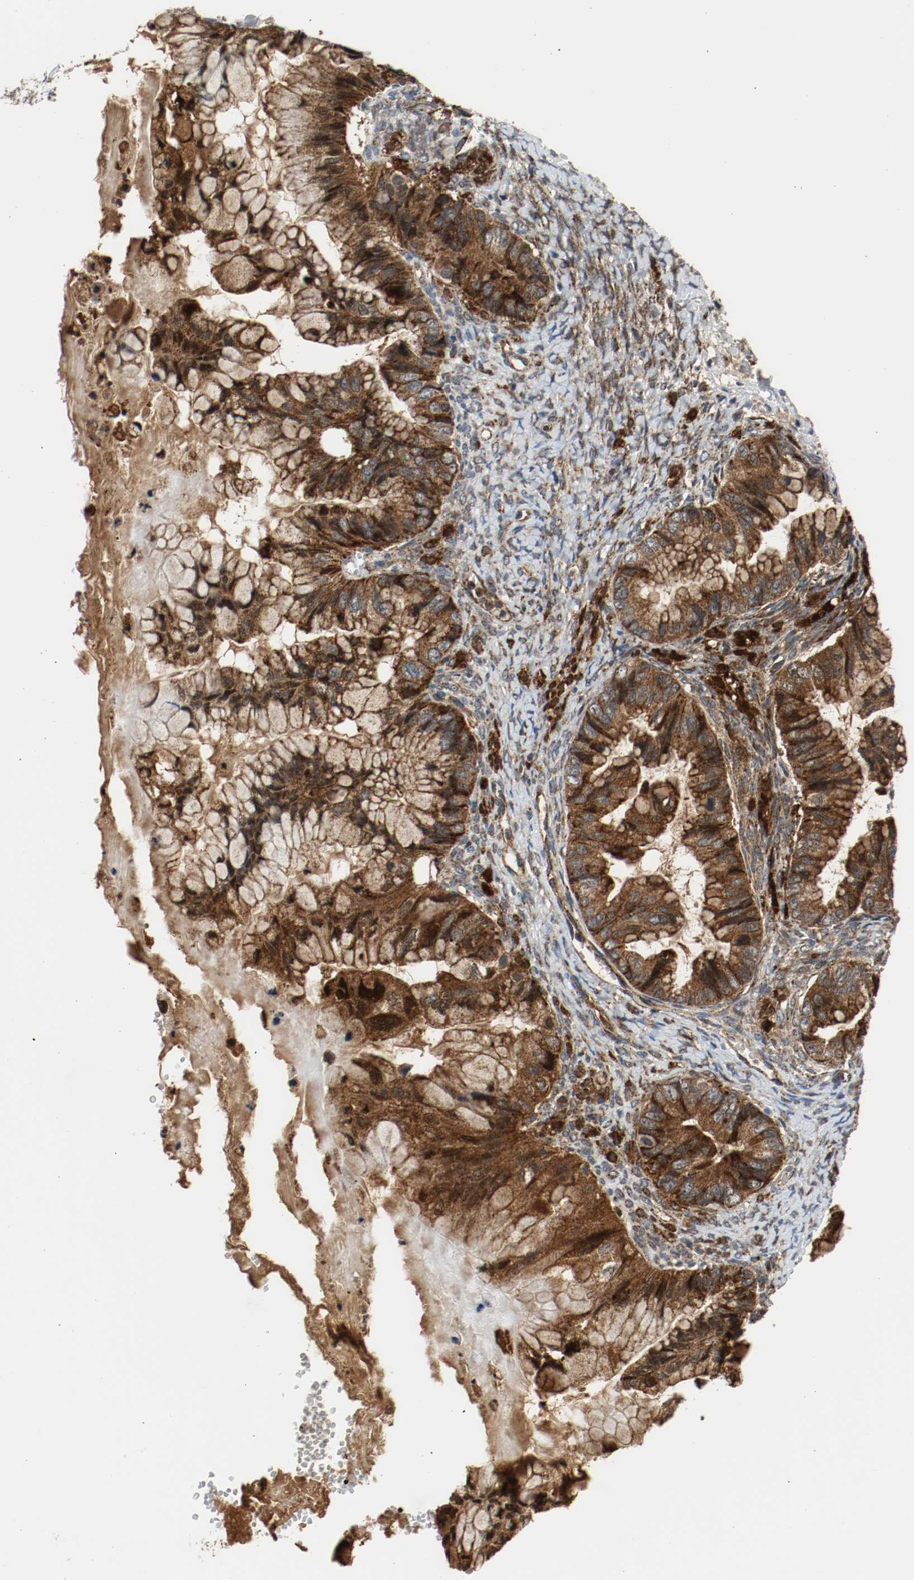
{"staining": {"intensity": "strong", "quantity": ">75%", "location": "cytoplasmic/membranous"}, "tissue": "ovarian cancer", "cell_type": "Tumor cells", "image_type": "cancer", "snomed": [{"axis": "morphology", "description": "Cystadenocarcinoma, mucinous, NOS"}, {"axis": "topography", "description": "Ovary"}], "caption": "Mucinous cystadenocarcinoma (ovarian) stained for a protein demonstrates strong cytoplasmic/membranous positivity in tumor cells.", "gene": "TXNRD1", "patient": {"sex": "female", "age": 36}}